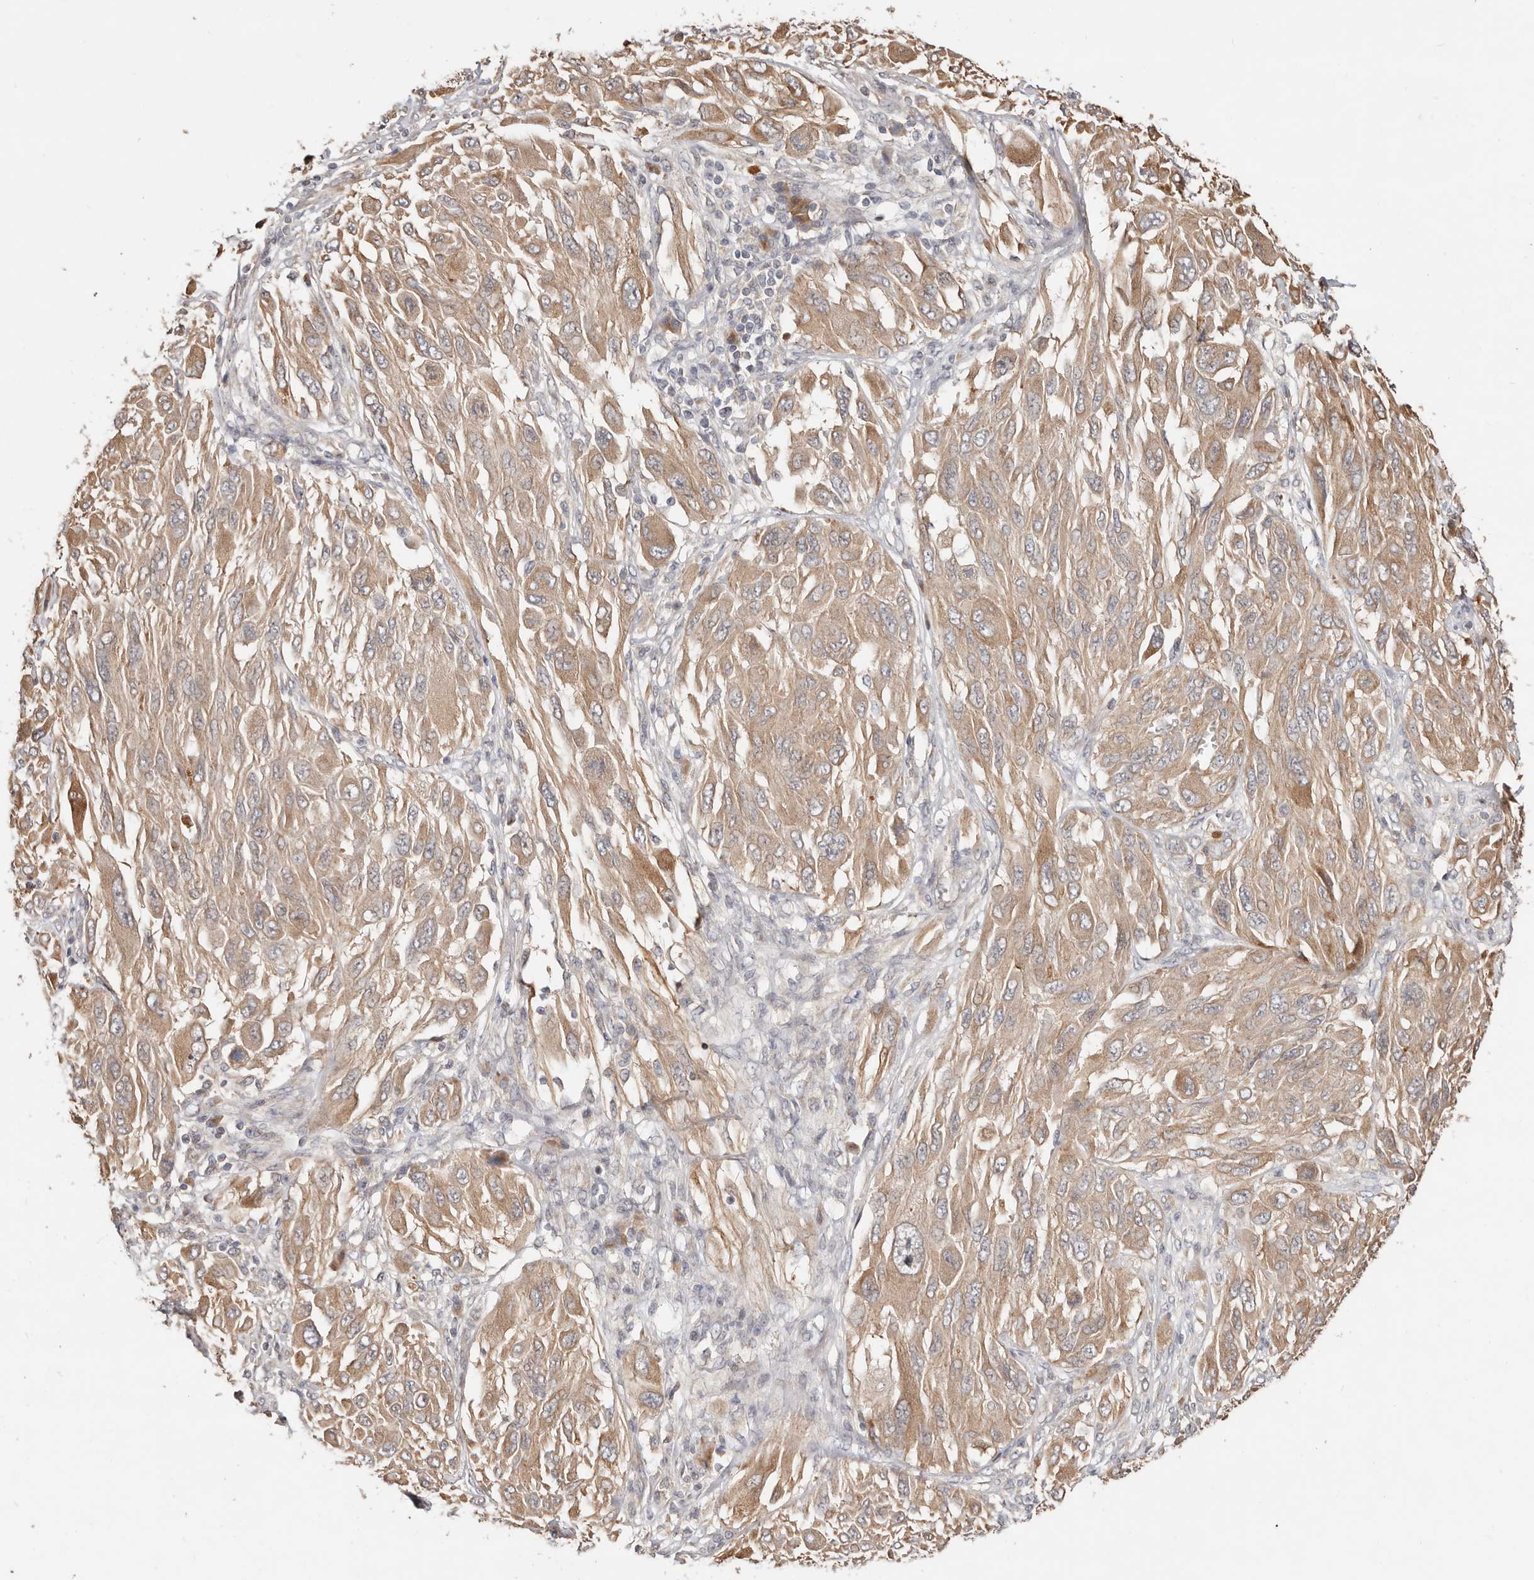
{"staining": {"intensity": "moderate", "quantity": ">75%", "location": "cytoplasmic/membranous"}, "tissue": "melanoma", "cell_type": "Tumor cells", "image_type": "cancer", "snomed": [{"axis": "morphology", "description": "Malignant melanoma, NOS"}, {"axis": "topography", "description": "Skin"}], "caption": "This is an image of IHC staining of malignant melanoma, which shows moderate staining in the cytoplasmic/membranous of tumor cells.", "gene": "USP33", "patient": {"sex": "female", "age": 91}}